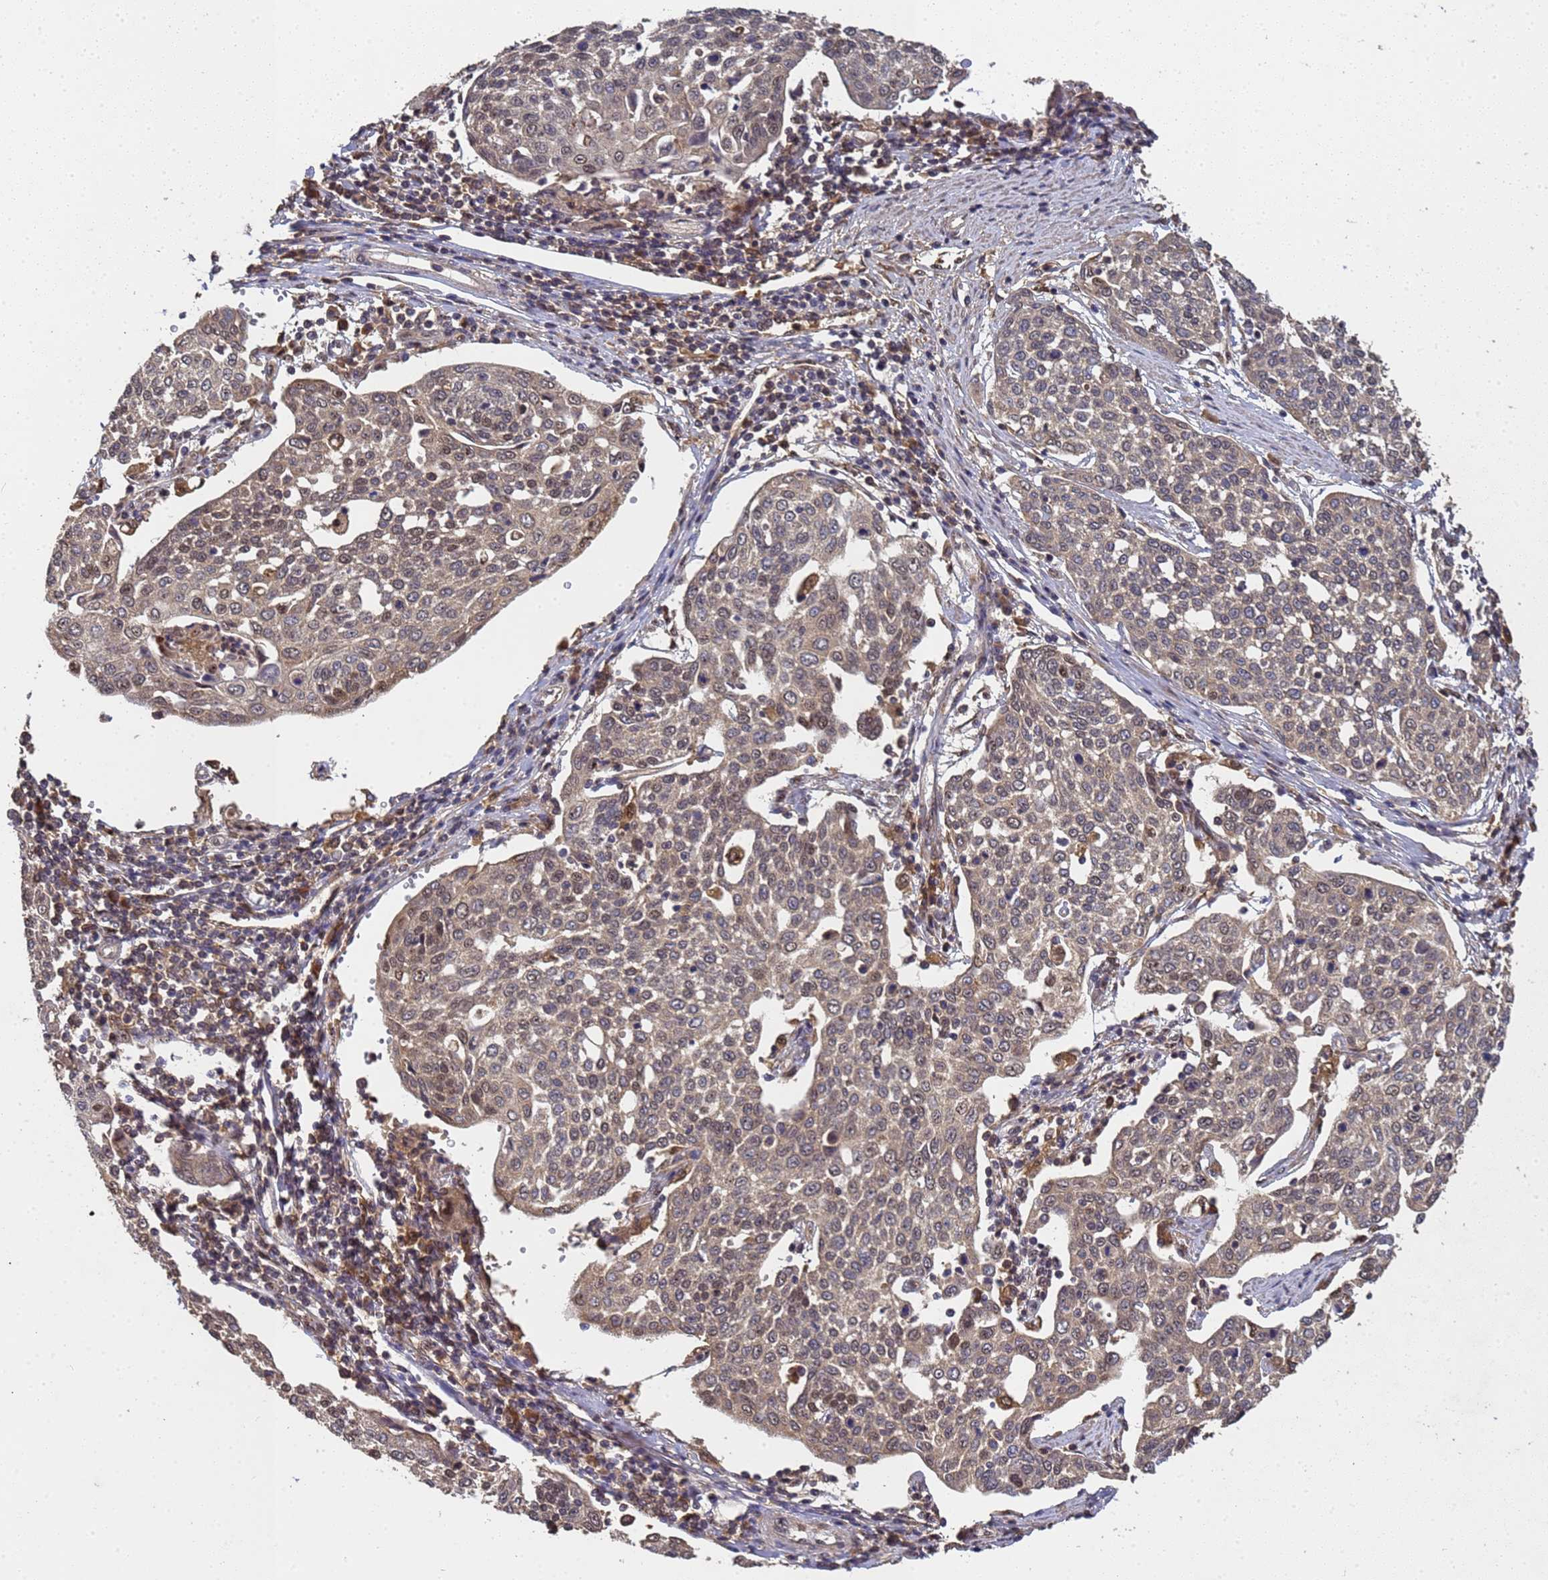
{"staining": {"intensity": "weak", "quantity": ">75%", "location": "cytoplasmic/membranous,nuclear"}, "tissue": "cervical cancer", "cell_type": "Tumor cells", "image_type": "cancer", "snomed": [{"axis": "morphology", "description": "Squamous cell carcinoma, NOS"}, {"axis": "topography", "description": "Cervix"}], "caption": "High-power microscopy captured an immunohistochemistry (IHC) histopathology image of cervical squamous cell carcinoma, revealing weak cytoplasmic/membranous and nuclear staining in about >75% of tumor cells. (brown staining indicates protein expression, while blue staining denotes nuclei).", "gene": "SECISBP2", "patient": {"sex": "female", "age": 34}}